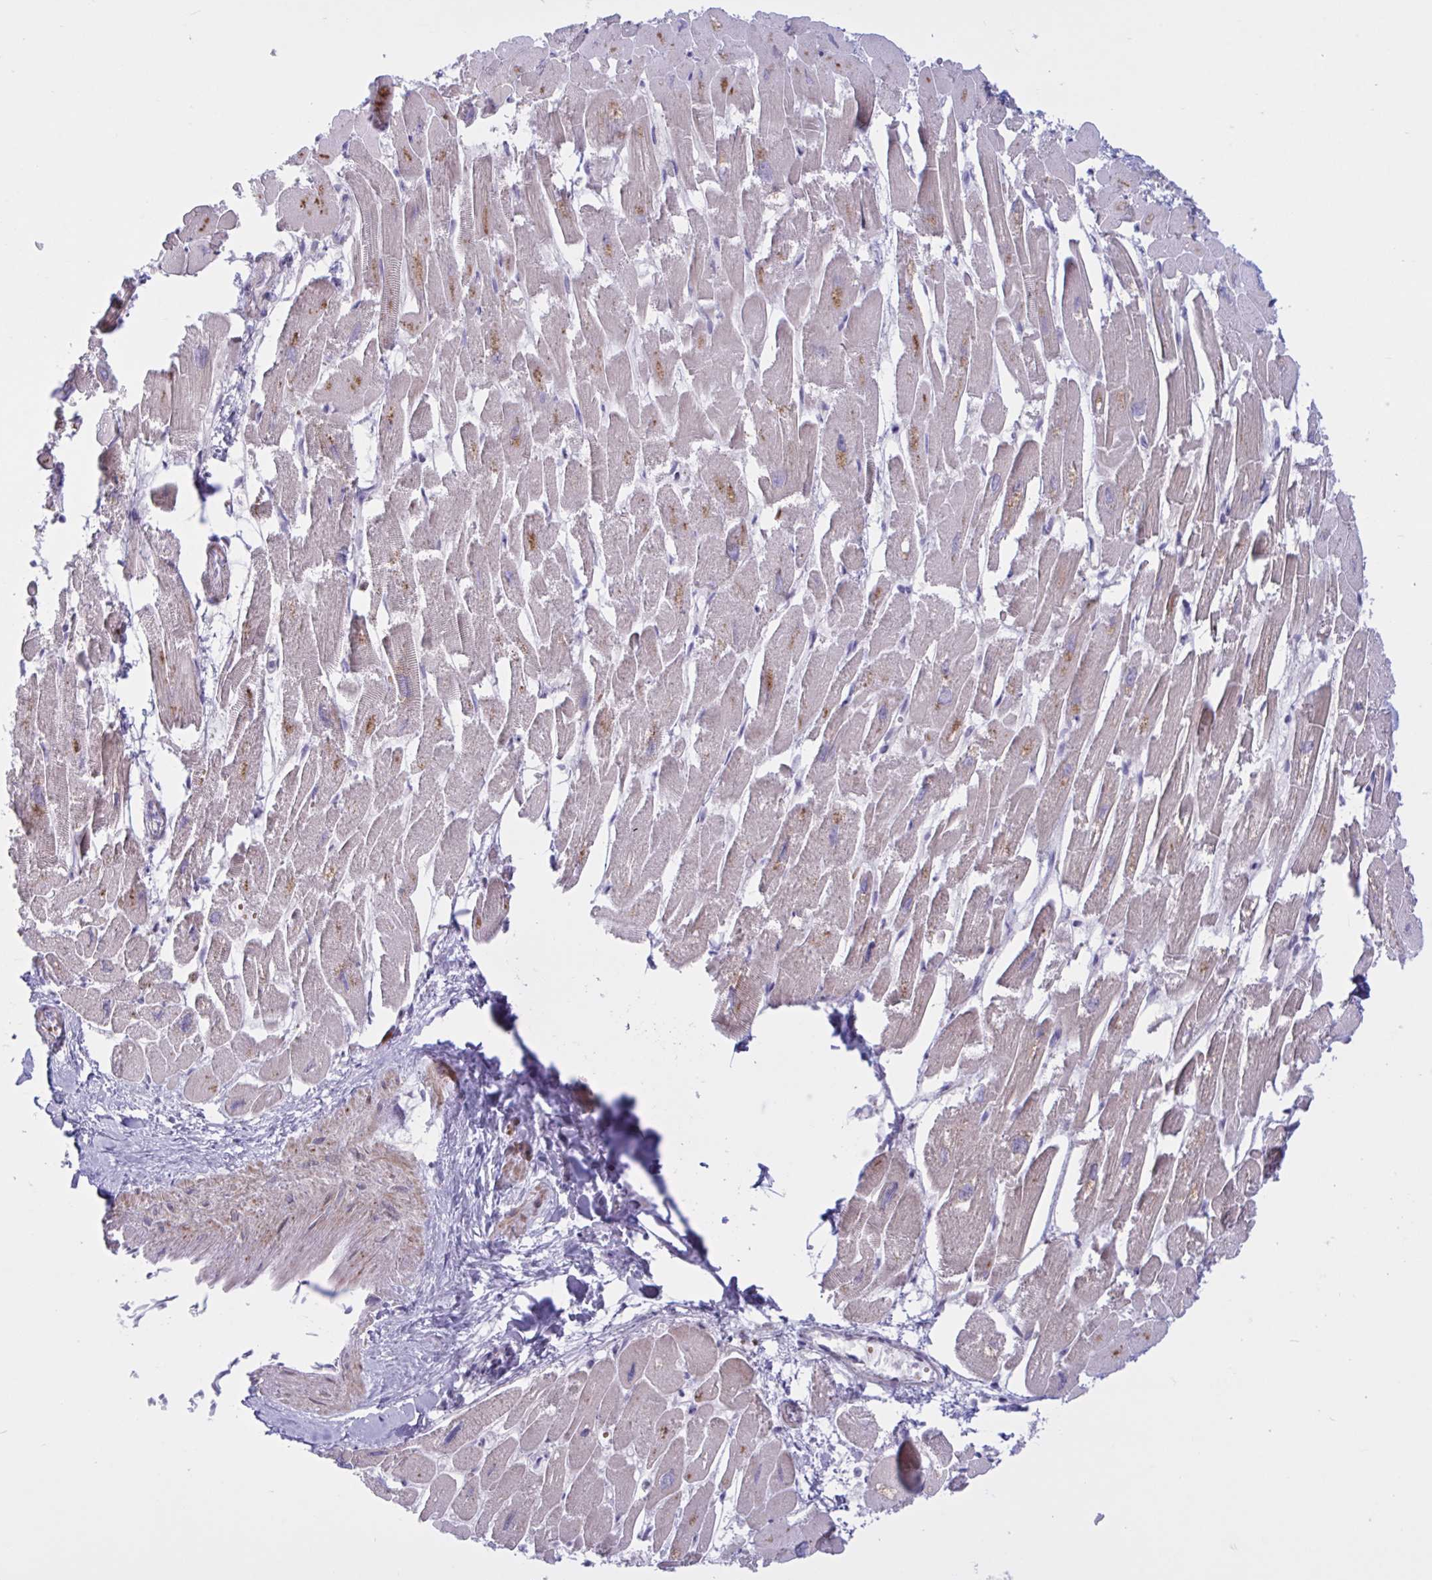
{"staining": {"intensity": "moderate", "quantity": "25%-75%", "location": "cytoplasmic/membranous"}, "tissue": "heart muscle", "cell_type": "Cardiomyocytes", "image_type": "normal", "snomed": [{"axis": "morphology", "description": "Normal tissue, NOS"}, {"axis": "topography", "description": "Heart"}], "caption": "Cardiomyocytes display medium levels of moderate cytoplasmic/membranous expression in approximately 25%-75% of cells in normal heart muscle. The protein of interest is shown in brown color, while the nuclei are stained blue.", "gene": "VWC2", "patient": {"sex": "male", "age": 54}}